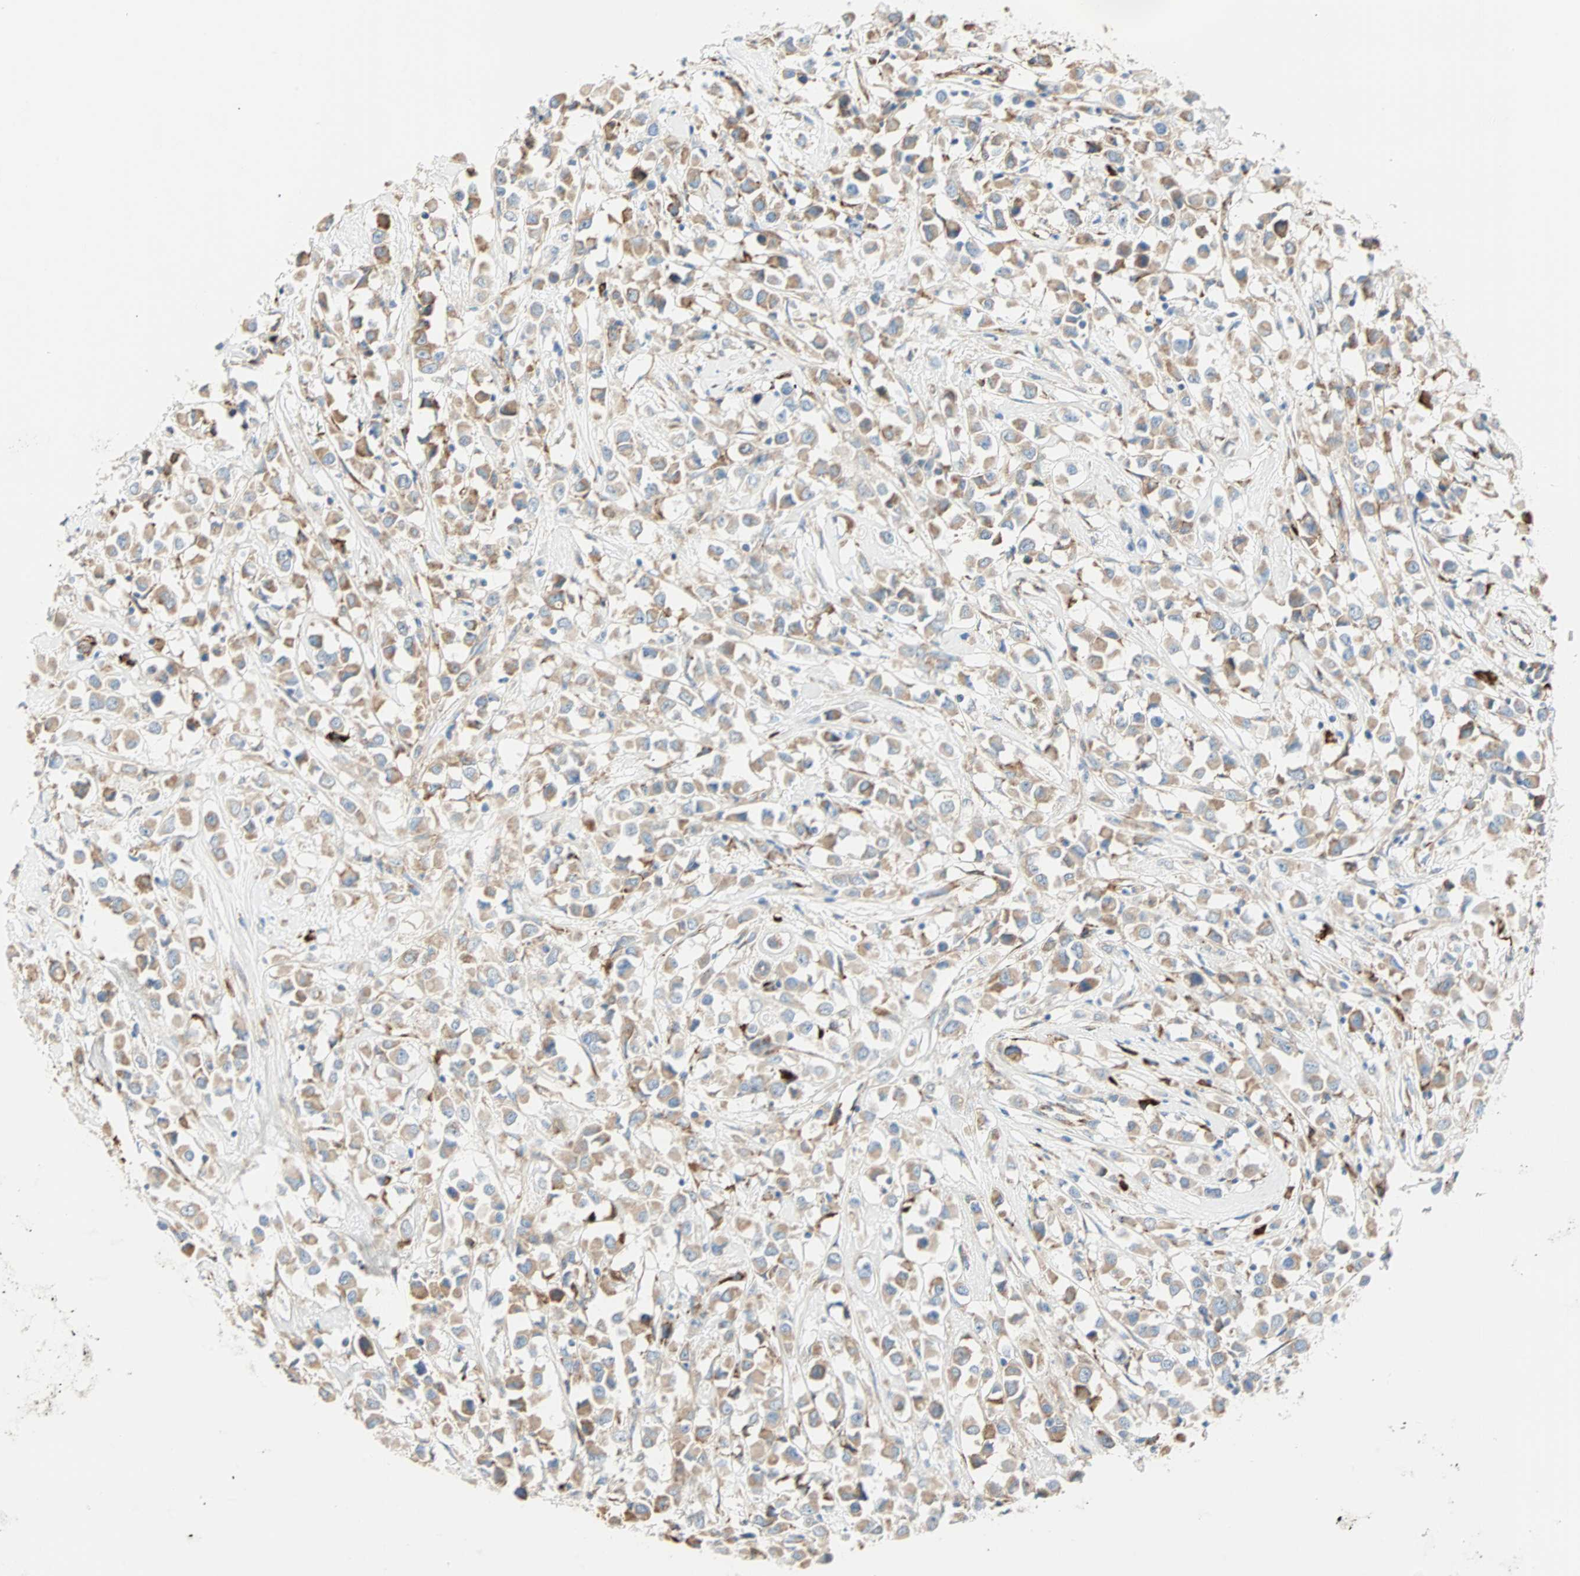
{"staining": {"intensity": "moderate", "quantity": ">75%", "location": "cytoplasmic/membranous"}, "tissue": "breast cancer", "cell_type": "Tumor cells", "image_type": "cancer", "snomed": [{"axis": "morphology", "description": "Duct carcinoma"}, {"axis": "topography", "description": "Breast"}], "caption": "Breast intraductal carcinoma stained for a protein (brown) displays moderate cytoplasmic/membranous positive positivity in about >75% of tumor cells.", "gene": "PLCXD1", "patient": {"sex": "female", "age": 61}}